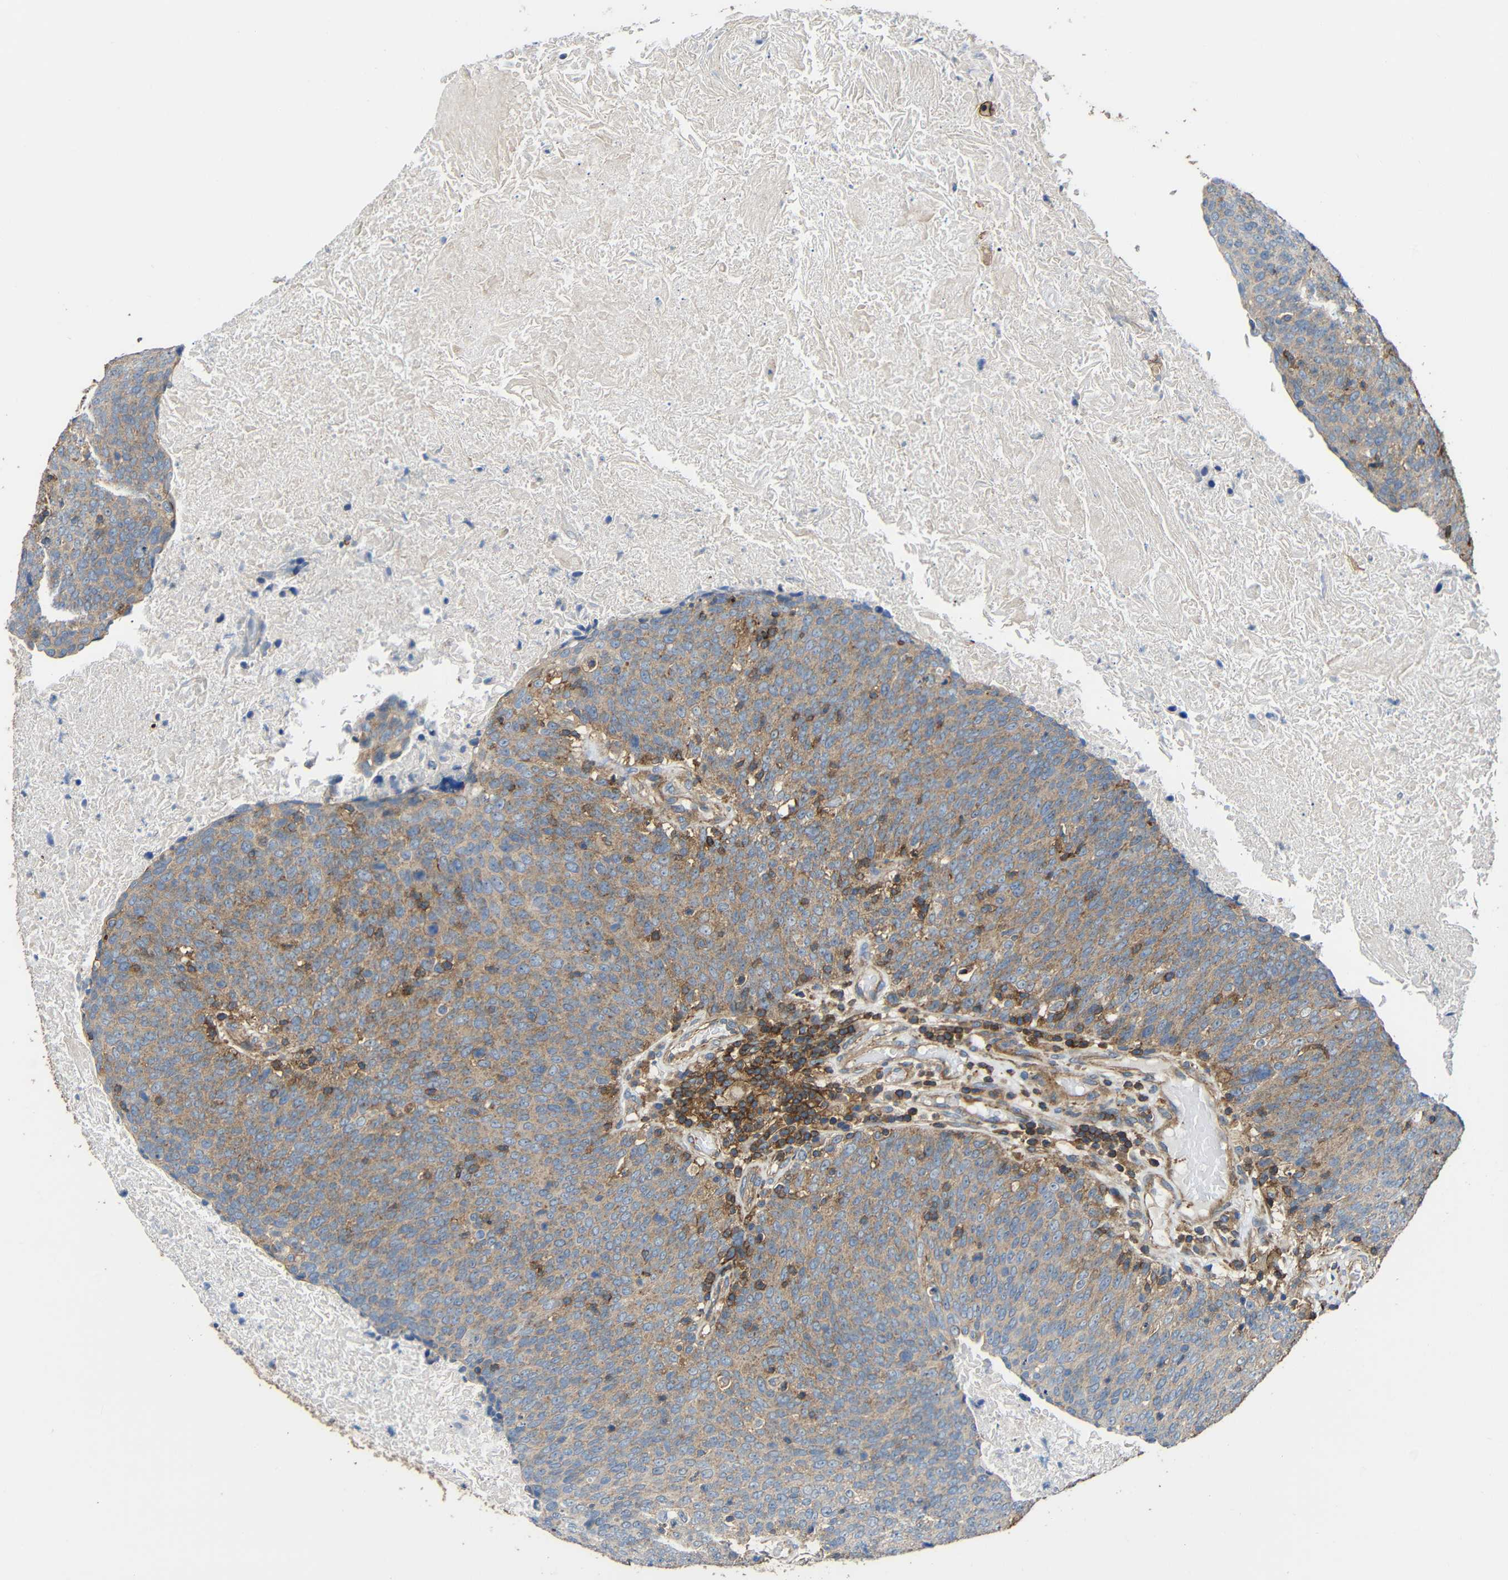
{"staining": {"intensity": "weak", "quantity": ">75%", "location": "cytoplasmic/membranous"}, "tissue": "head and neck cancer", "cell_type": "Tumor cells", "image_type": "cancer", "snomed": [{"axis": "morphology", "description": "Squamous cell carcinoma, NOS"}, {"axis": "morphology", "description": "Squamous cell carcinoma, metastatic, NOS"}, {"axis": "topography", "description": "Lymph node"}, {"axis": "topography", "description": "Head-Neck"}], "caption": "A brown stain shows weak cytoplasmic/membranous staining of a protein in head and neck metastatic squamous cell carcinoma tumor cells.", "gene": "RHOT2", "patient": {"sex": "male", "age": 62}}